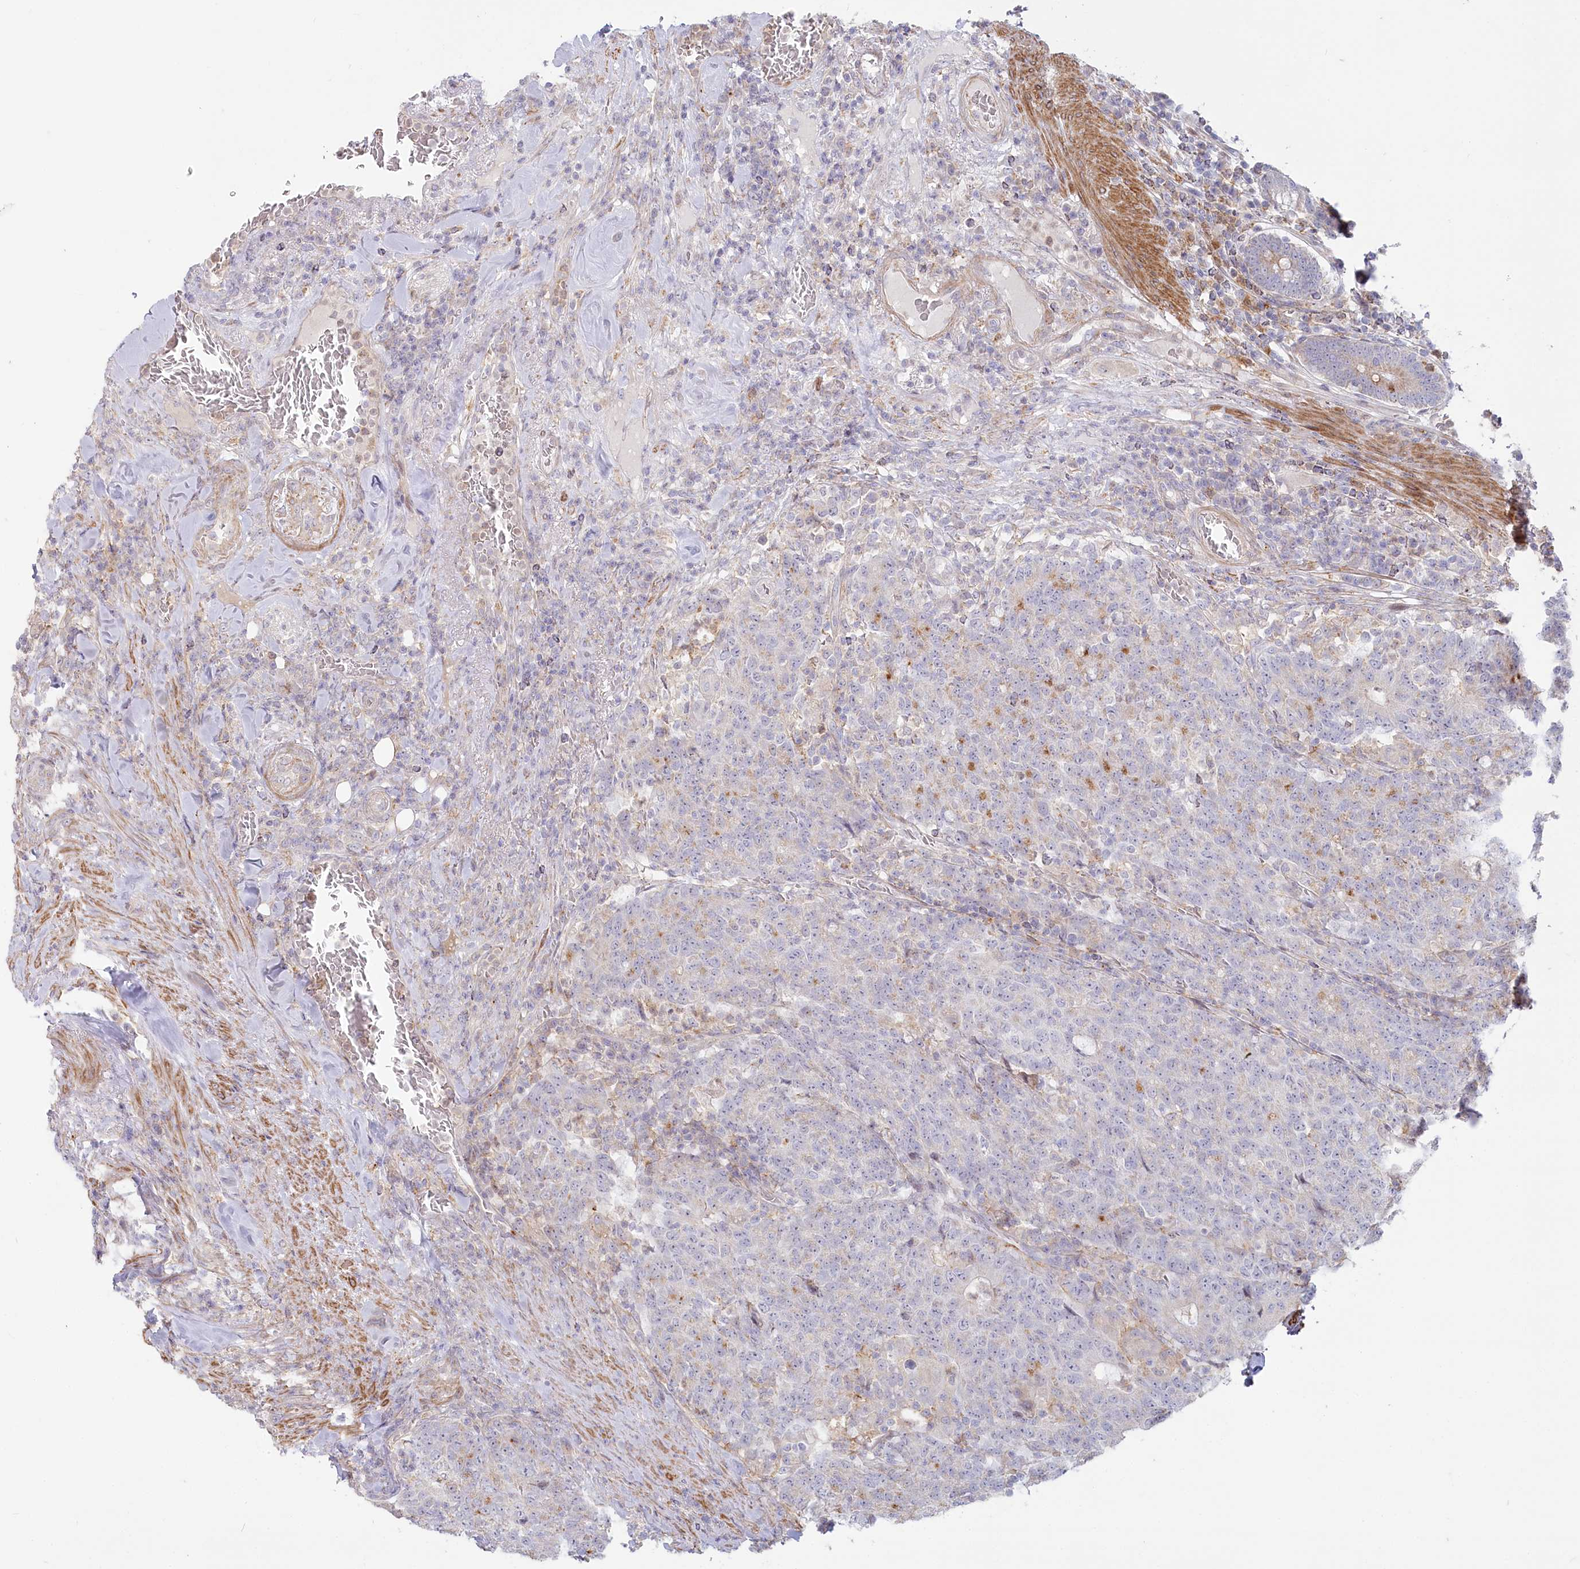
{"staining": {"intensity": "moderate", "quantity": "<25%", "location": "cytoplasmic/membranous"}, "tissue": "colorectal cancer", "cell_type": "Tumor cells", "image_type": "cancer", "snomed": [{"axis": "morphology", "description": "Normal tissue, NOS"}, {"axis": "morphology", "description": "Adenocarcinoma, NOS"}, {"axis": "topography", "description": "Colon"}], "caption": "A high-resolution photomicrograph shows immunohistochemistry staining of adenocarcinoma (colorectal), which exhibits moderate cytoplasmic/membranous expression in approximately <25% of tumor cells.", "gene": "MTG1", "patient": {"sex": "female", "age": 75}}